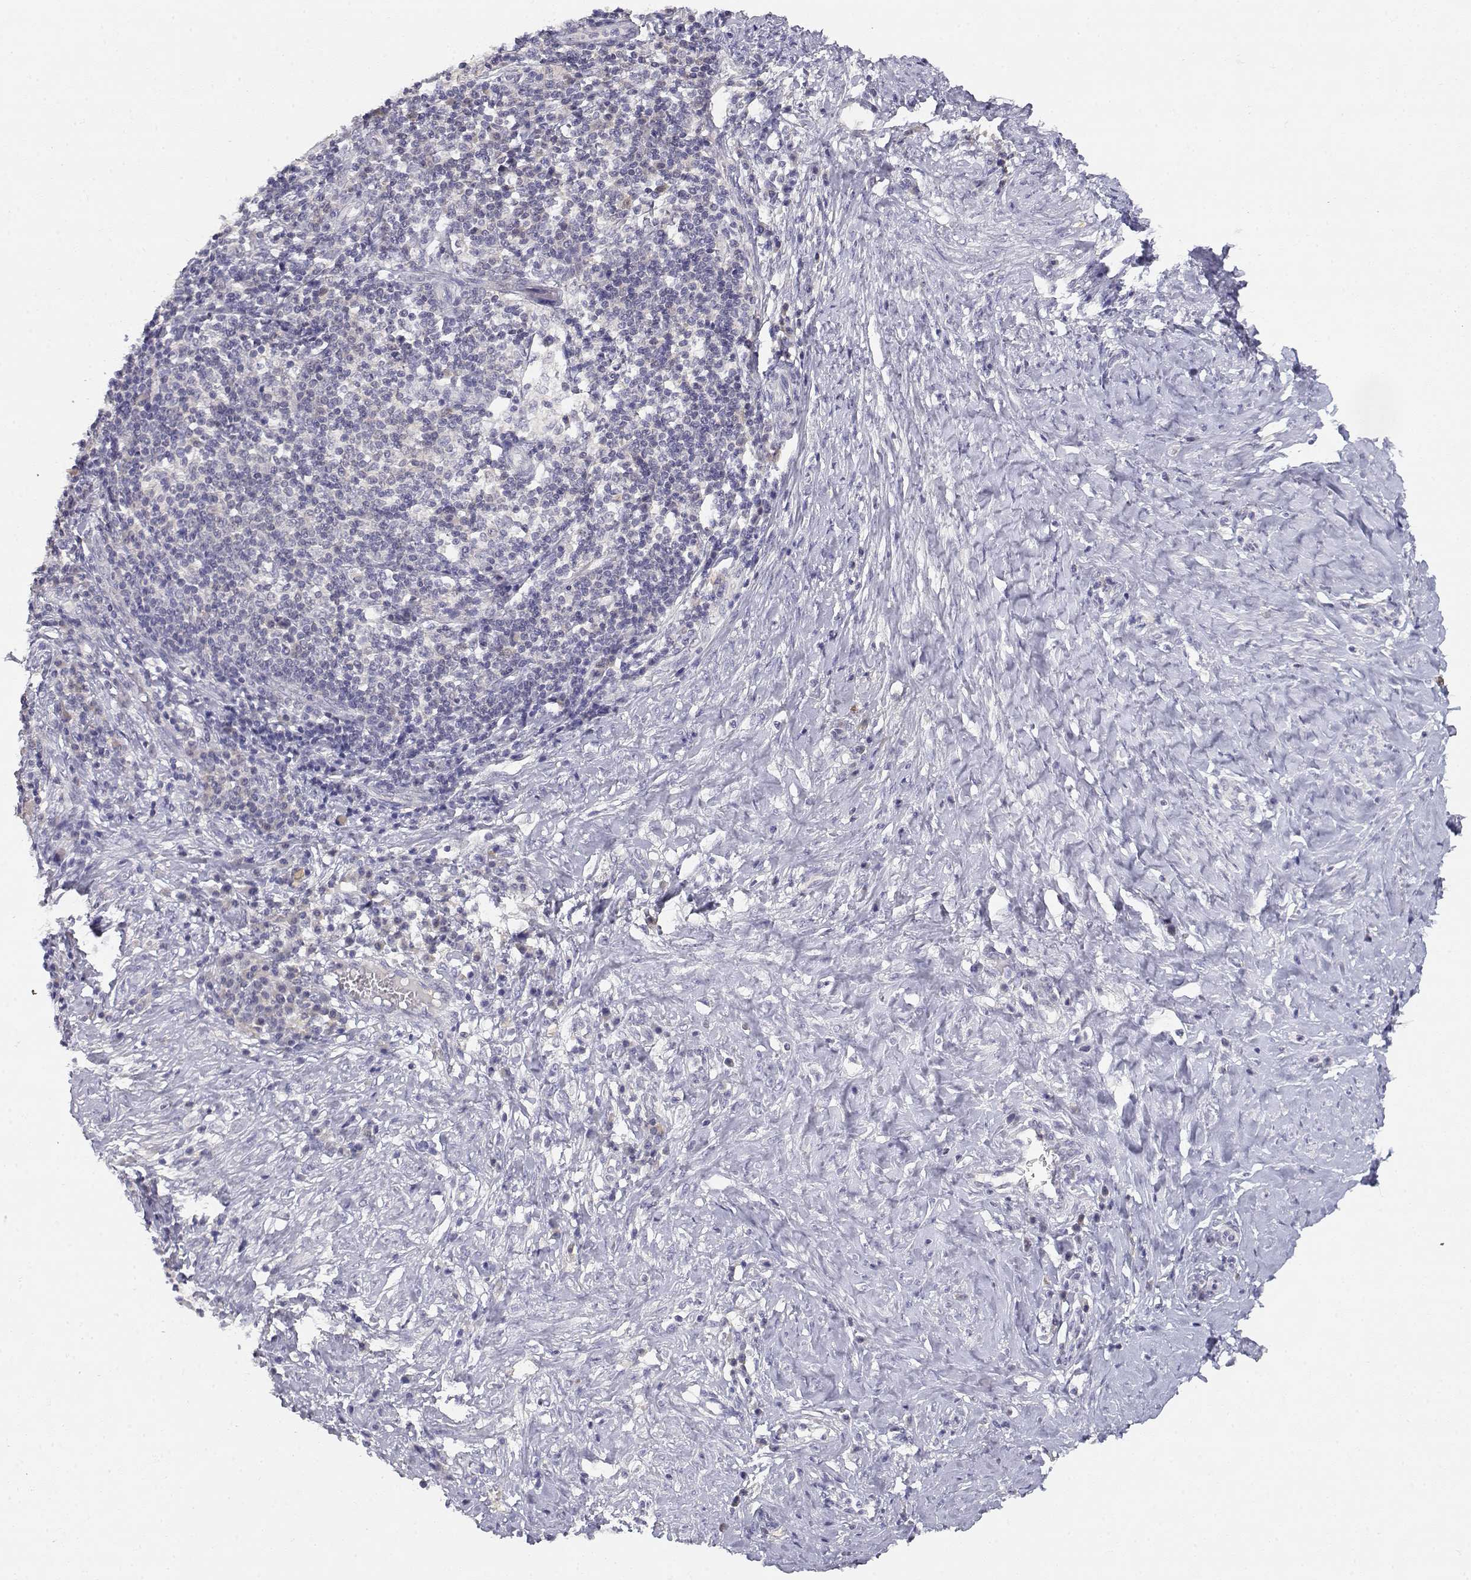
{"staining": {"intensity": "negative", "quantity": "none", "location": "none"}, "tissue": "cervical cancer", "cell_type": "Tumor cells", "image_type": "cancer", "snomed": [{"axis": "morphology", "description": "Squamous cell carcinoma, NOS"}, {"axis": "topography", "description": "Cervix"}], "caption": "The micrograph demonstrates no significant positivity in tumor cells of squamous cell carcinoma (cervical).", "gene": "ADA", "patient": {"sex": "female", "age": 46}}